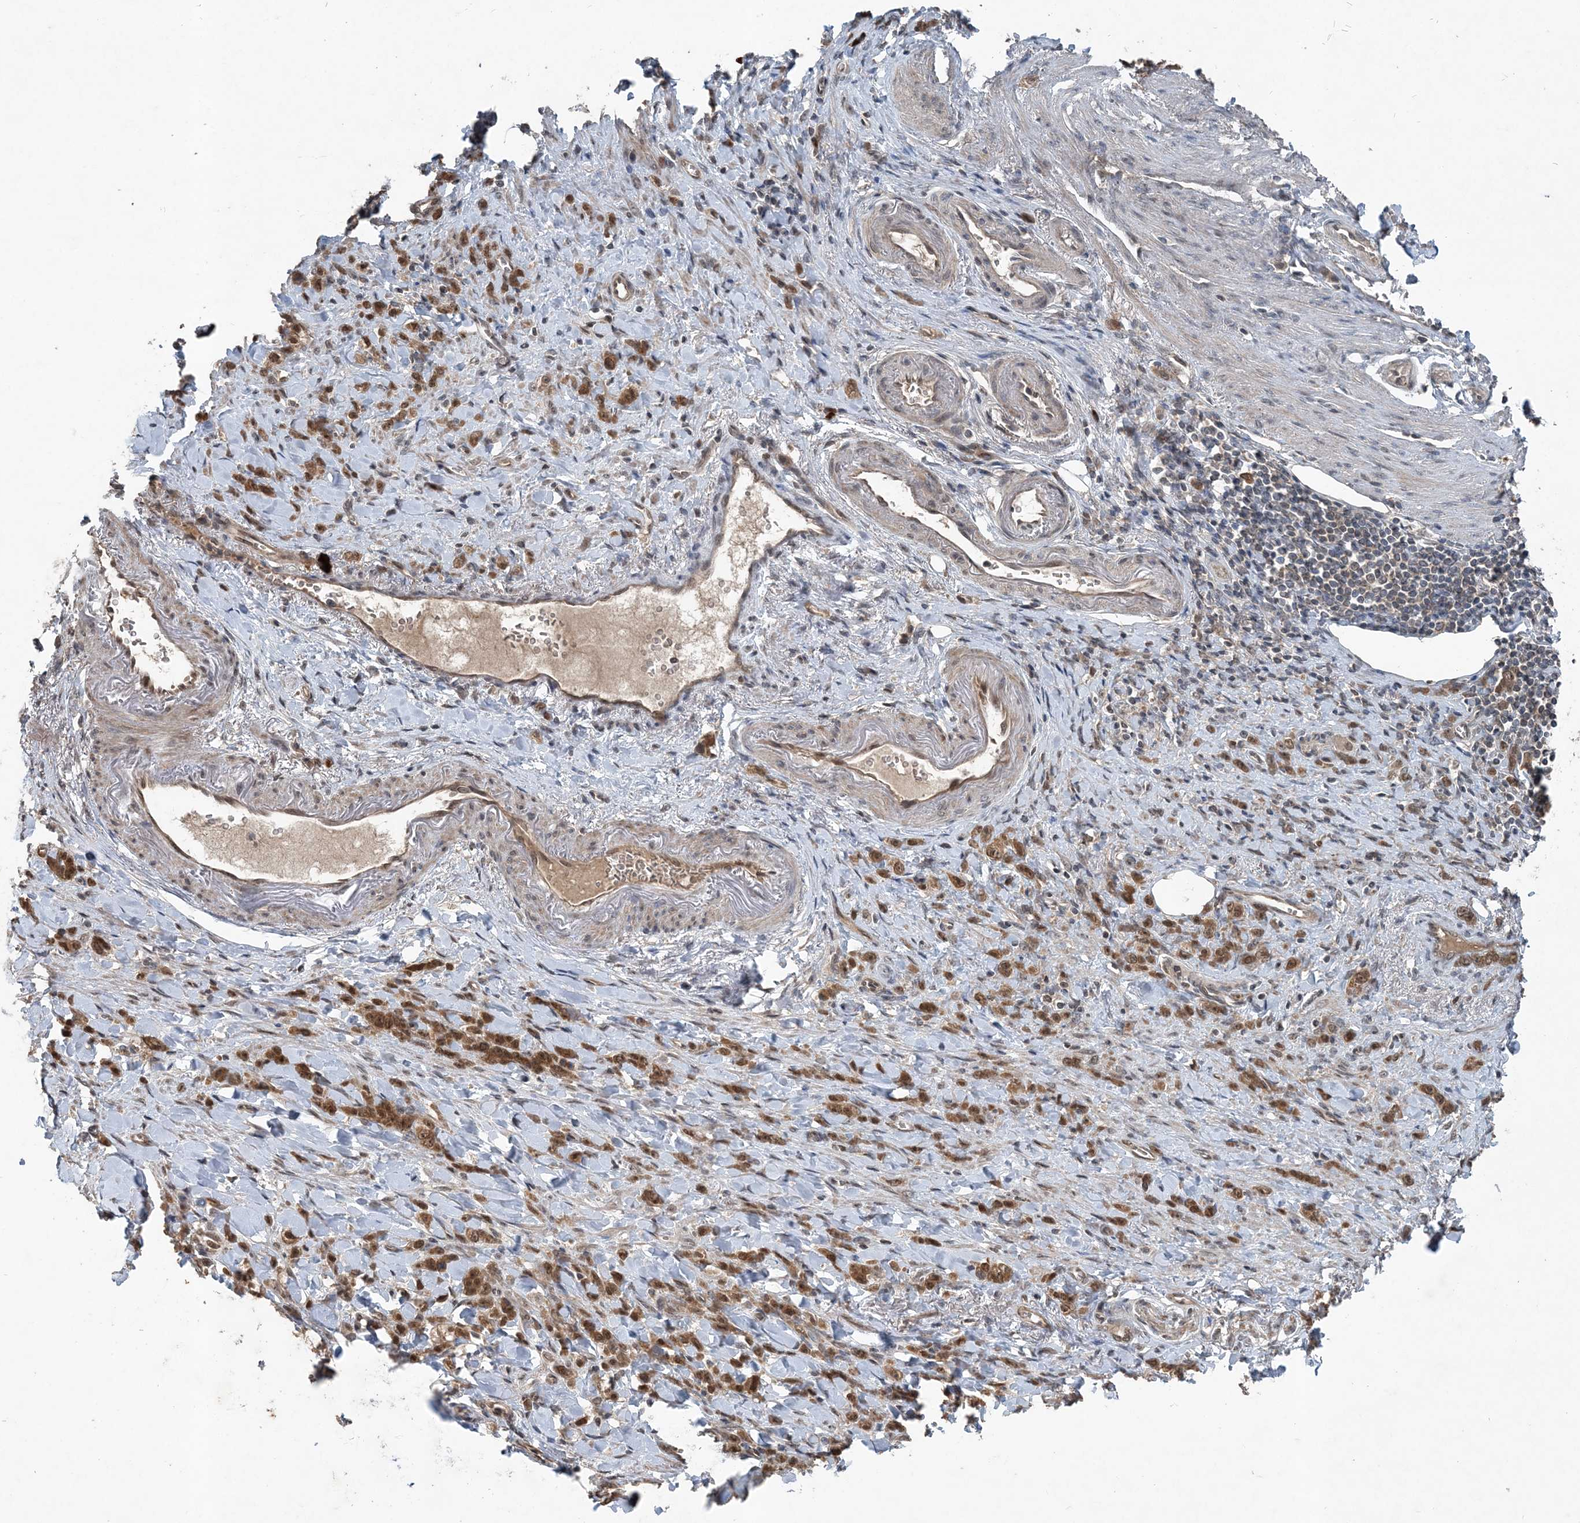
{"staining": {"intensity": "moderate", "quantity": ">75%", "location": "cytoplasmic/membranous,nuclear"}, "tissue": "stomach cancer", "cell_type": "Tumor cells", "image_type": "cancer", "snomed": [{"axis": "morphology", "description": "Normal tissue, NOS"}, {"axis": "morphology", "description": "Adenocarcinoma, NOS"}, {"axis": "topography", "description": "Stomach"}], "caption": "Immunohistochemistry staining of adenocarcinoma (stomach), which displays medium levels of moderate cytoplasmic/membranous and nuclear staining in approximately >75% of tumor cells indicating moderate cytoplasmic/membranous and nuclear protein staining. The staining was performed using DAB (3,3'-diaminobenzidine) (brown) for protein detection and nuclei were counterstained in hematoxylin (blue).", "gene": "QTRT2", "patient": {"sex": "male", "age": 82}}